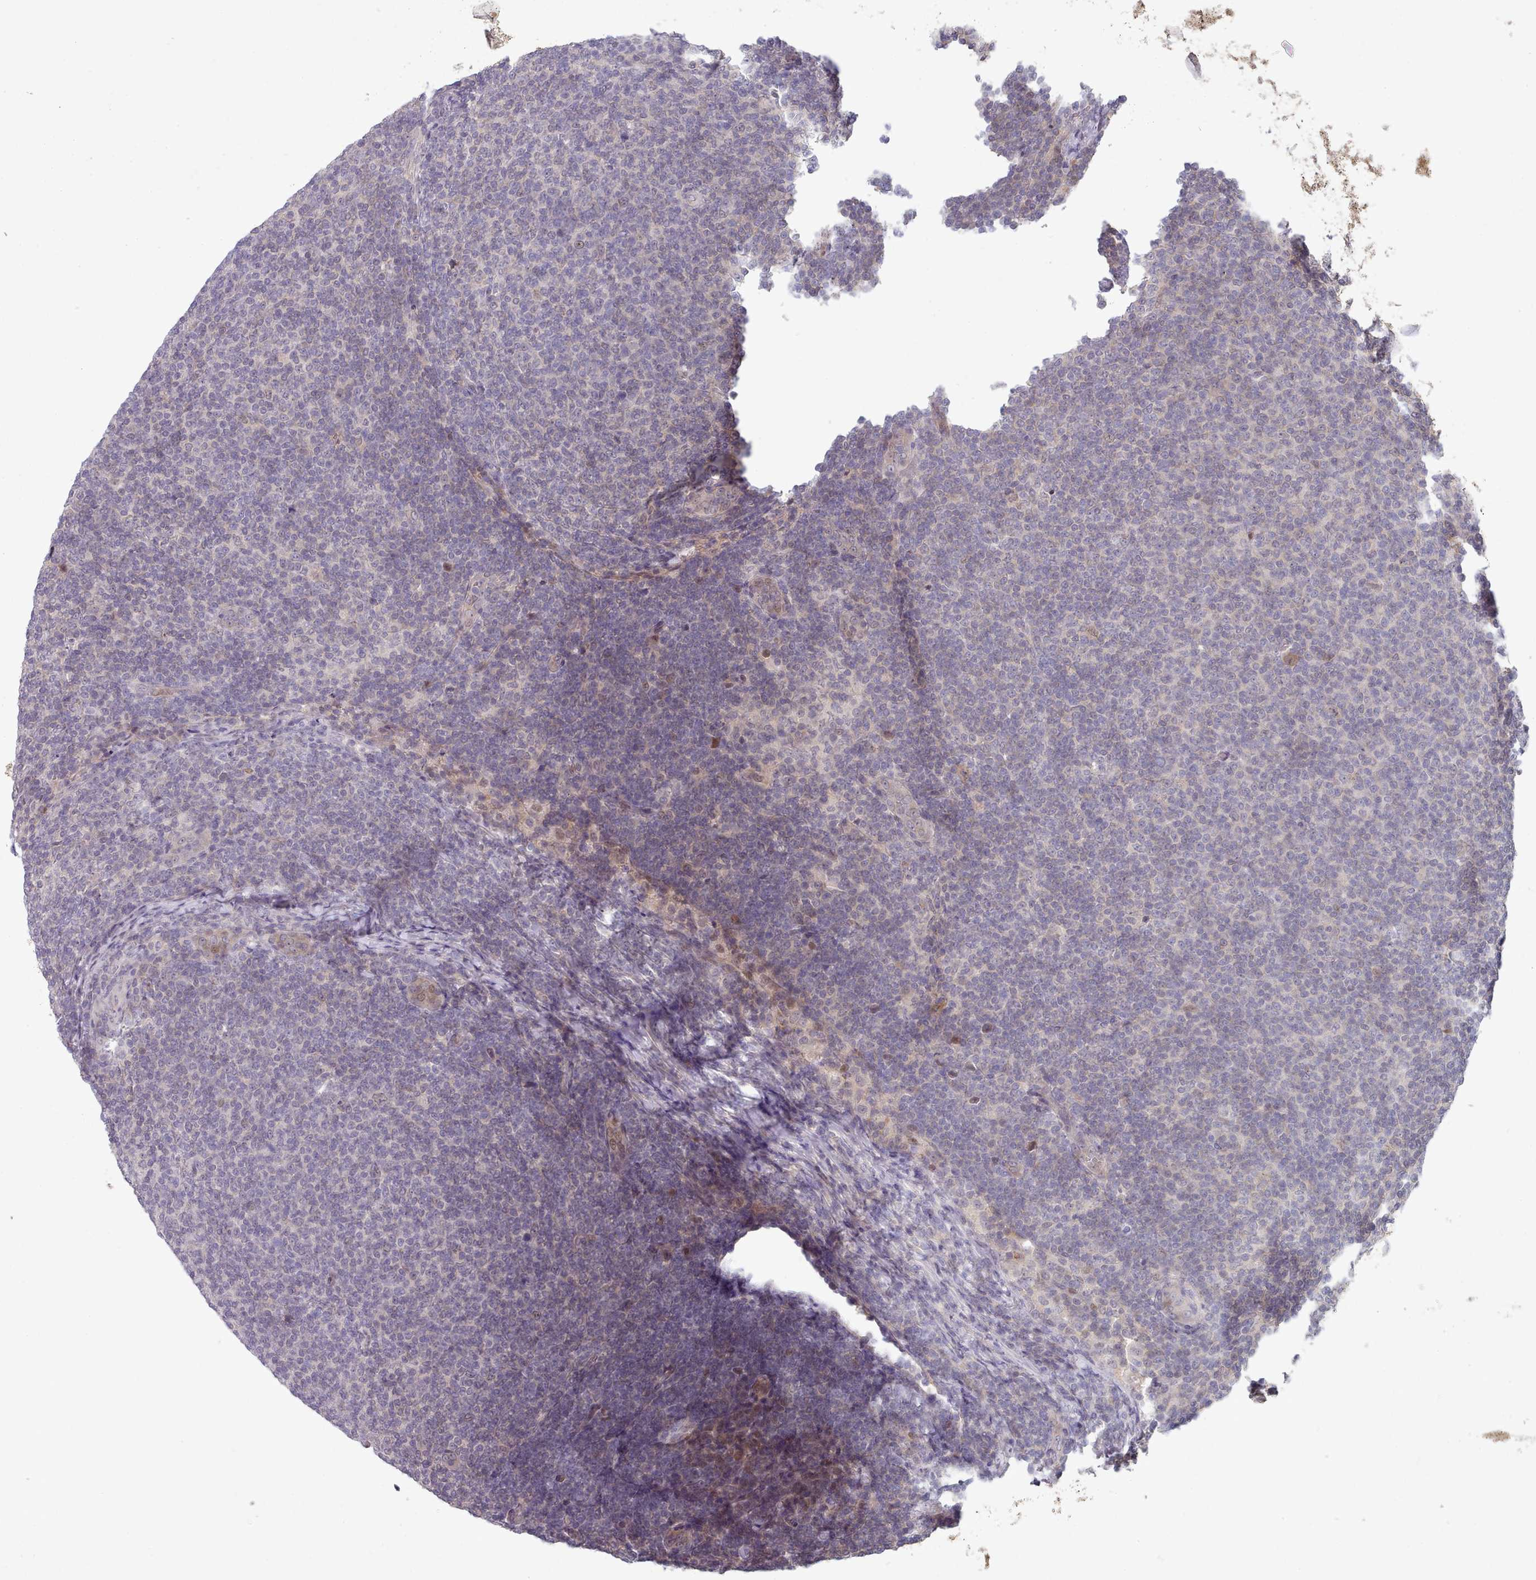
{"staining": {"intensity": "negative", "quantity": "none", "location": "none"}, "tissue": "lymphoma", "cell_type": "Tumor cells", "image_type": "cancer", "snomed": [{"axis": "morphology", "description": "Malignant lymphoma, non-Hodgkin's type, Low grade"}, {"axis": "topography", "description": "Lymph node"}], "caption": "A micrograph of lymphoma stained for a protein exhibits no brown staining in tumor cells. (DAB IHC visualized using brightfield microscopy, high magnification).", "gene": "CLNS1A", "patient": {"sex": "male", "age": 66}}